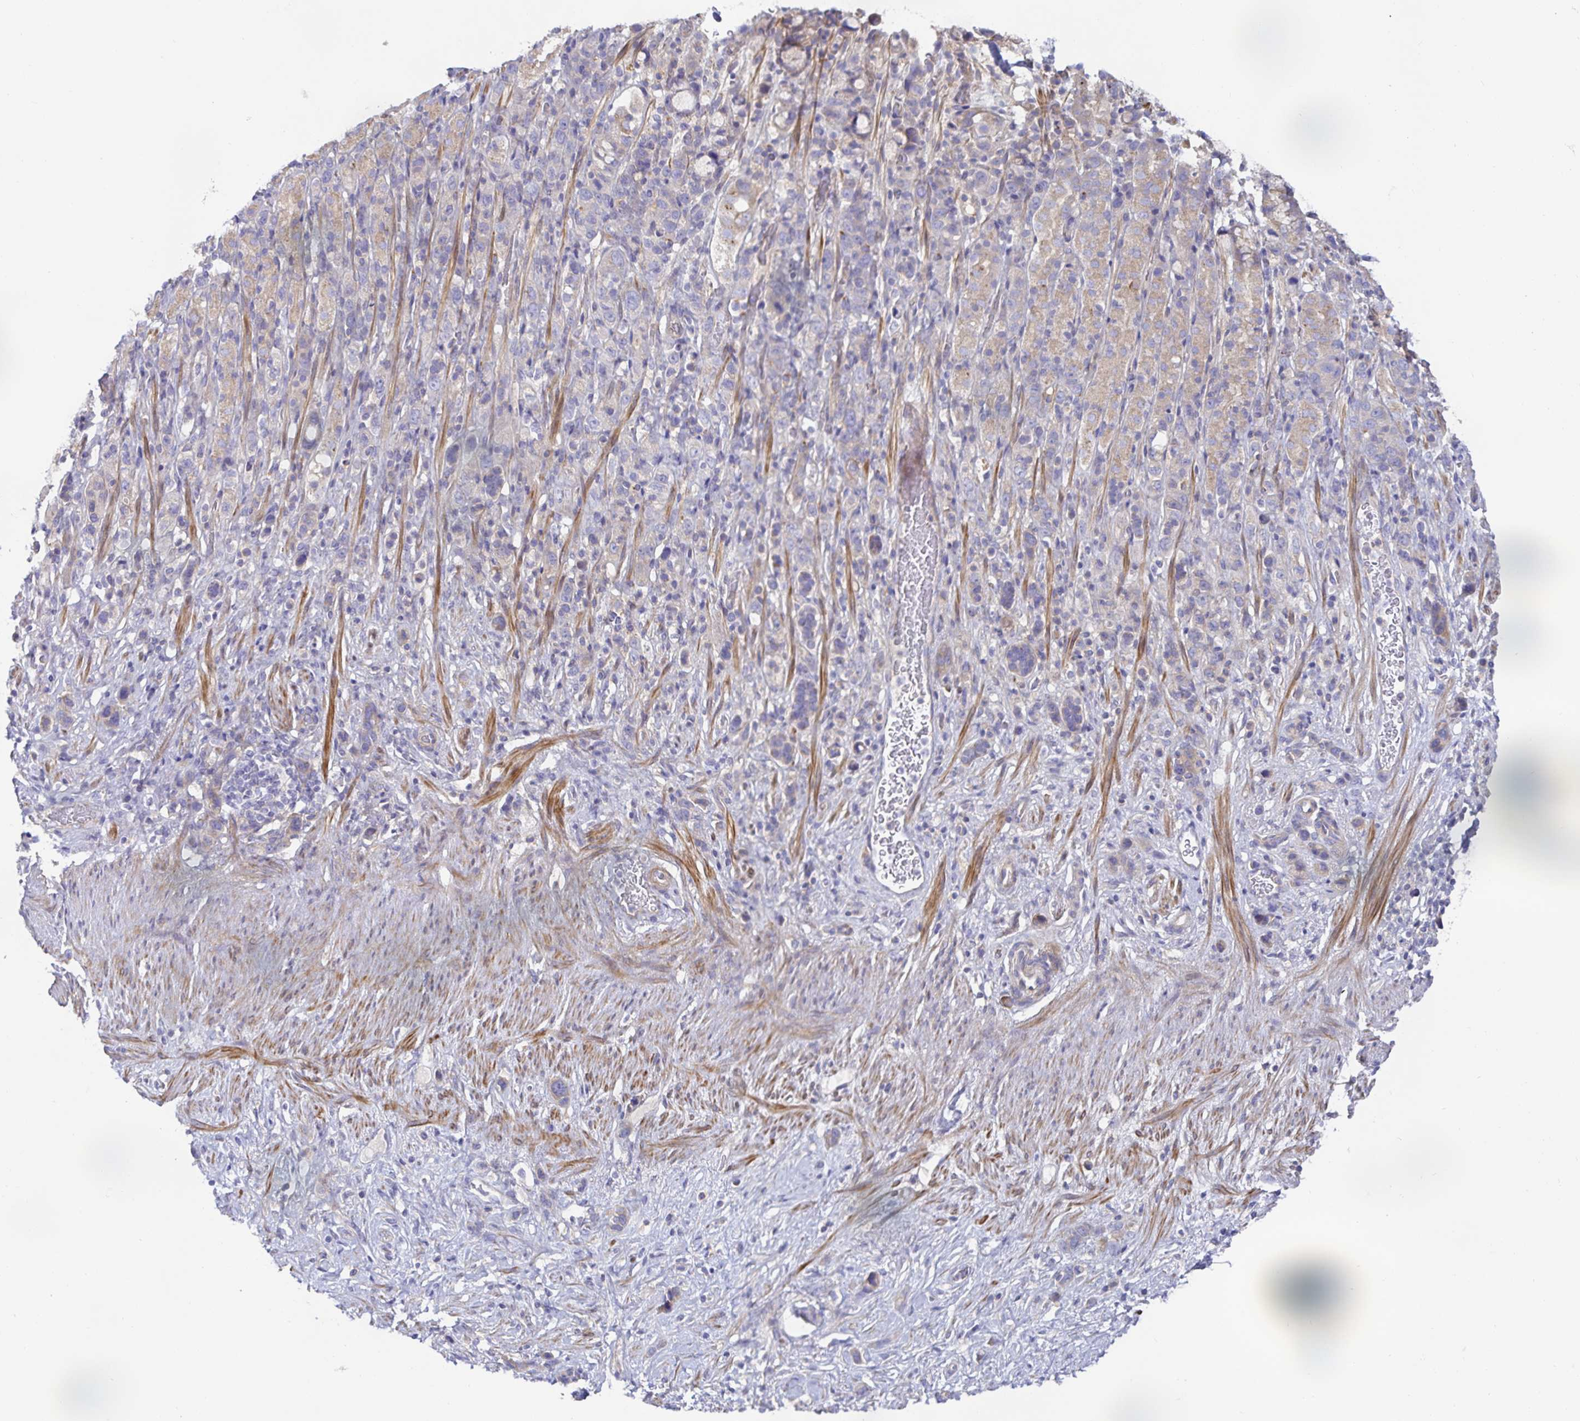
{"staining": {"intensity": "negative", "quantity": "none", "location": "none"}, "tissue": "stomach cancer", "cell_type": "Tumor cells", "image_type": "cancer", "snomed": [{"axis": "morphology", "description": "Adenocarcinoma, NOS"}, {"axis": "topography", "description": "Stomach"}], "caption": "Immunohistochemistry (IHC) of human stomach adenocarcinoma exhibits no expression in tumor cells.", "gene": "METTL22", "patient": {"sex": "female", "age": 65}}